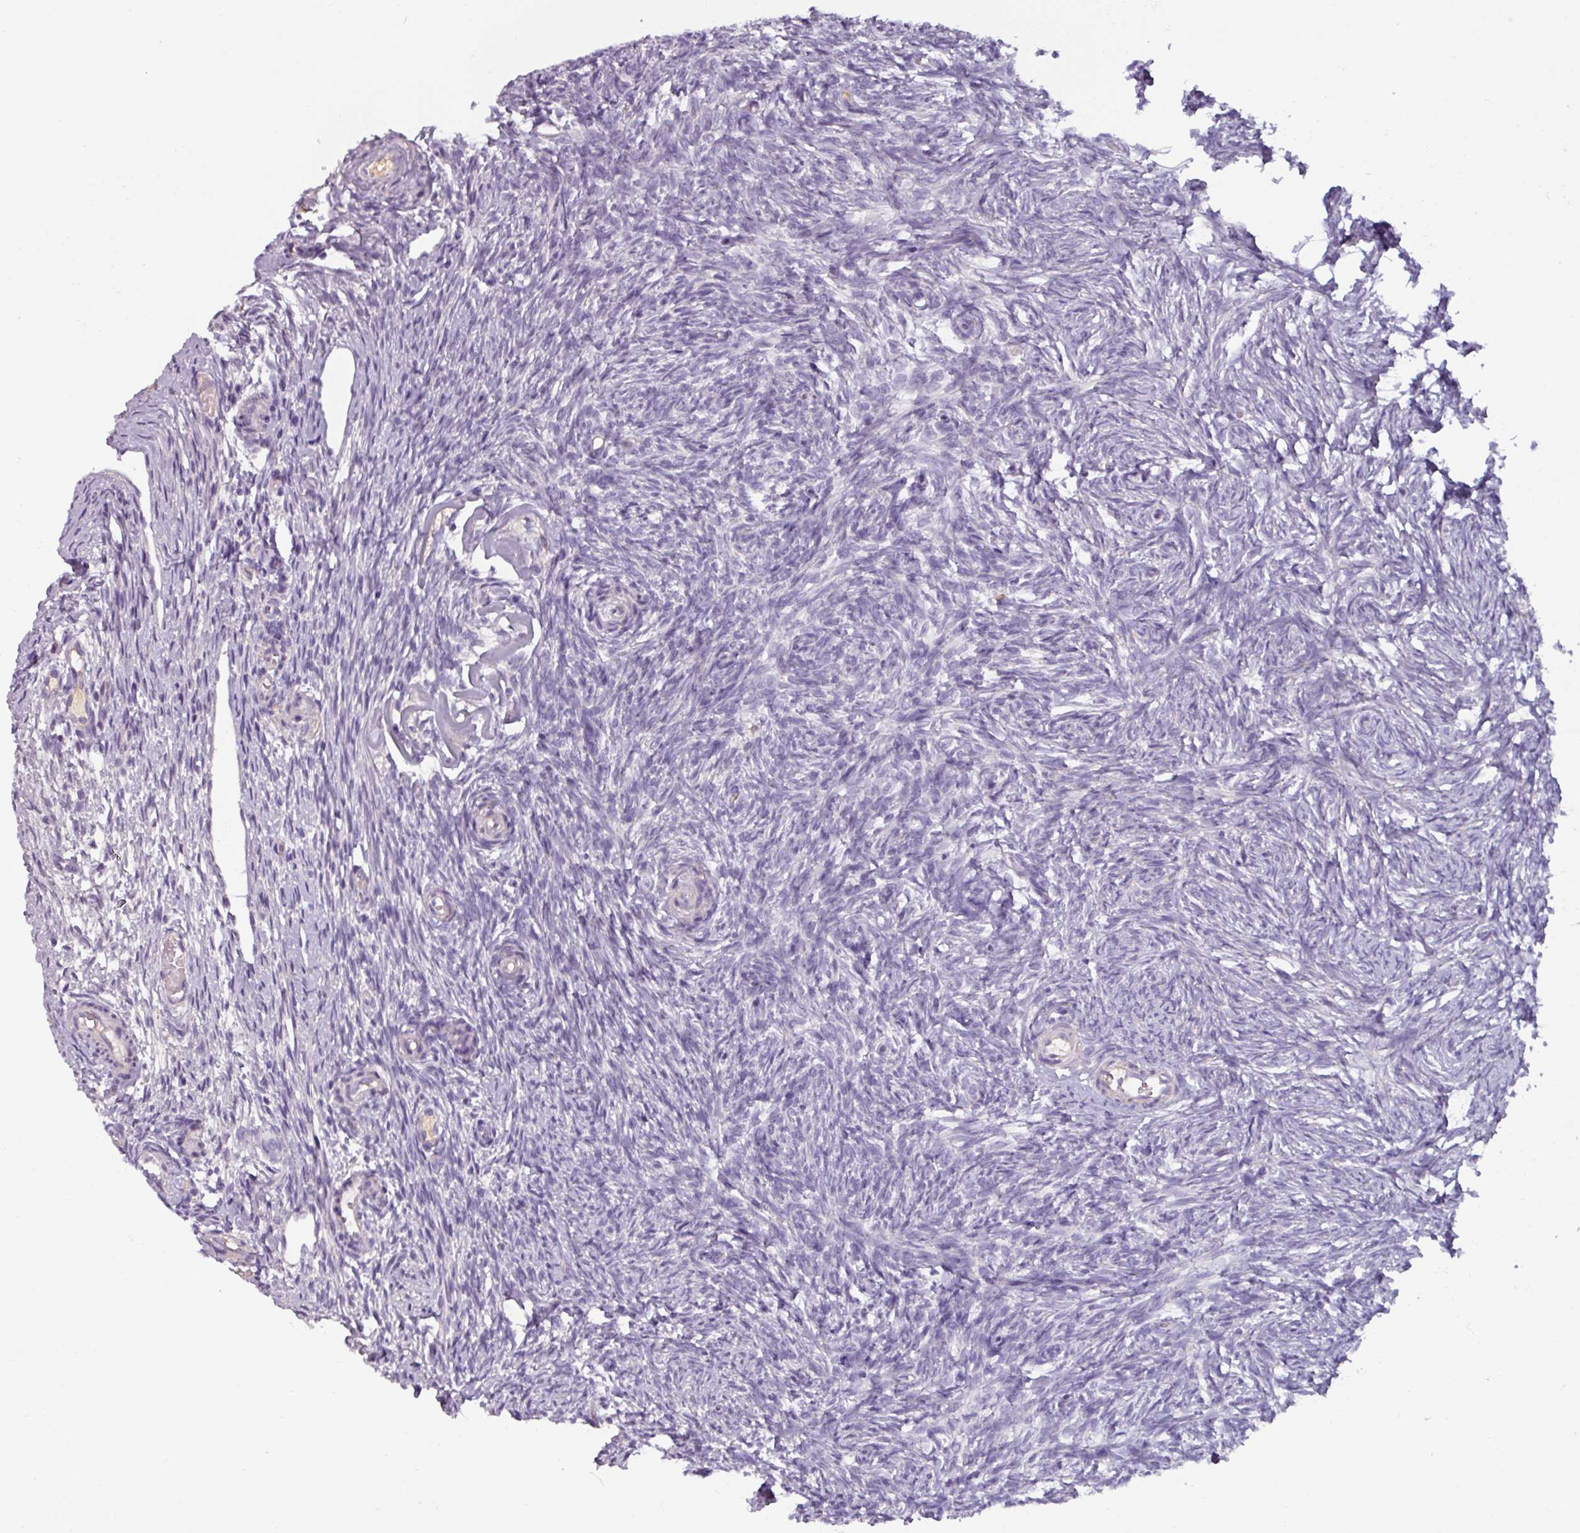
{"staining": {"intensity": "negative", "quantity": "none", "location": "none"}, "tissue": "ovary", "cell_type": "Follicle cells", "image_type": "normal", "snomed": [{"axis": "morphology", "description": "Normal tissue, NOS"}, {"axis": "topography", "description": "Ovary"}], "caption": "There is no significant positivity in follicle cells of ovary. Nuclei are stained in blue.", "gene": "SPESP1", "patient": {"sex": "female", "age": 51}}